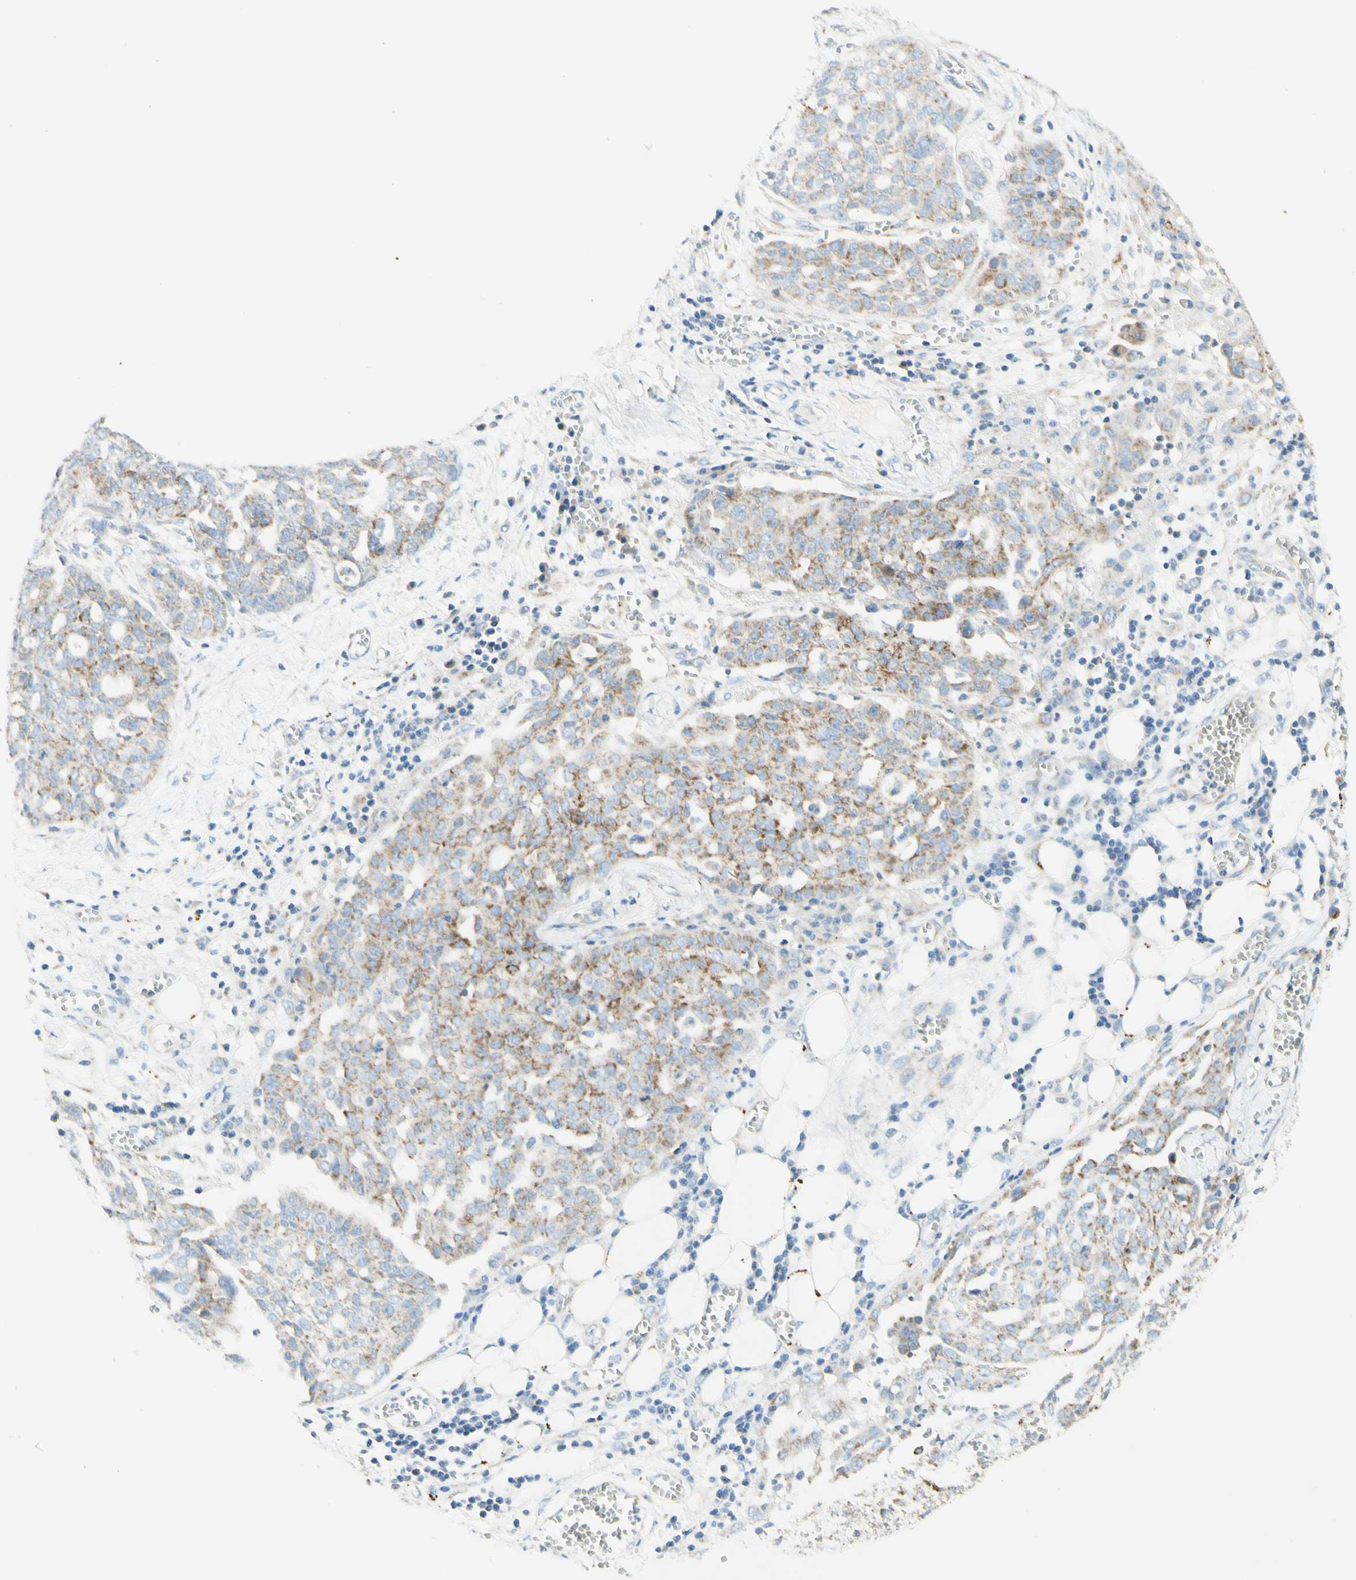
{"staining": {"intensity": "moderate", "quantity": "25%-75%", "location": "cytoplasmic/membranous"}, "tissue": "ovarian cancer", "cell_type": "Tumor cells", "image_type": "cancer", "snomed": [{"axis": "morphology", "description": "Cystadenocarcinoma, serous, NOS"}, {"axis": "topography", "description": "Soft tissue"}, {"axis": "topography", "description": "Ovary"}], "caption": "An image of human ovarian cancer stained for a protein shows moderate cytoplasmic/membranous brown staining in tumor cells.", "gene": "ARMC10", "patient": {"sex": "female", "age": 57}}